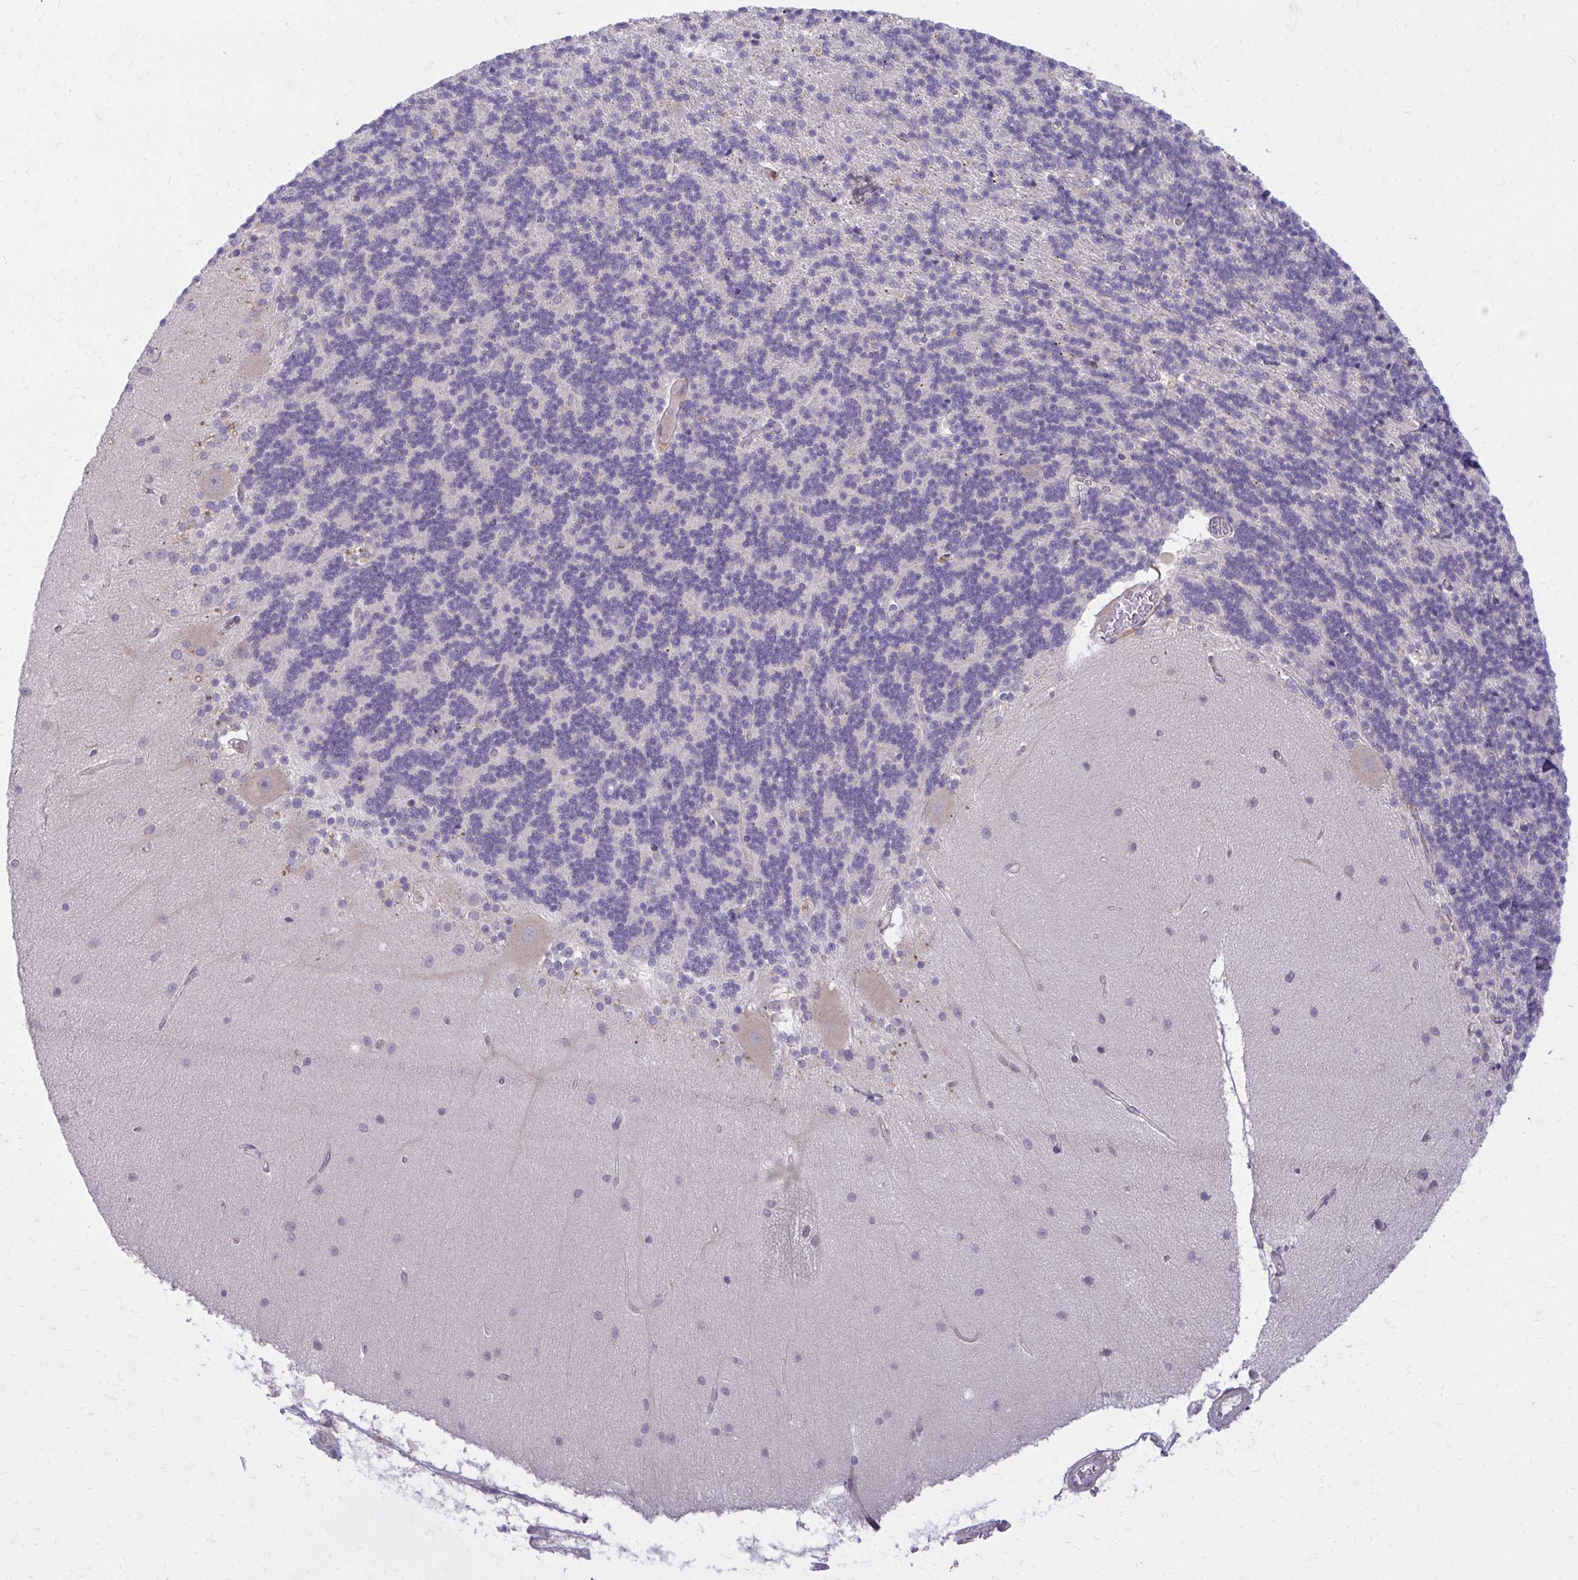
{"staining": {"intensity": "negative", "quantity": "none", "location": "none"}, "tissue": "cerebellum", "cell_type": "Cells in granular layer", "image_type": "normal", "snomed": [{"axis": "morphology", "description": "Normal tissue, NOS"}, {"axis": "topography", "description": "Cerebellum"}], "caption": "IHC histopathology image of normal cerebellum: cerebellum stained with DAB exhibits no significant protein expression in cells in granular layer. (Immunohistochemistry, brightfield microscopy, high magnification).", "gene": "CEMP1", "patient": {"sex": "female", "age": 54}}